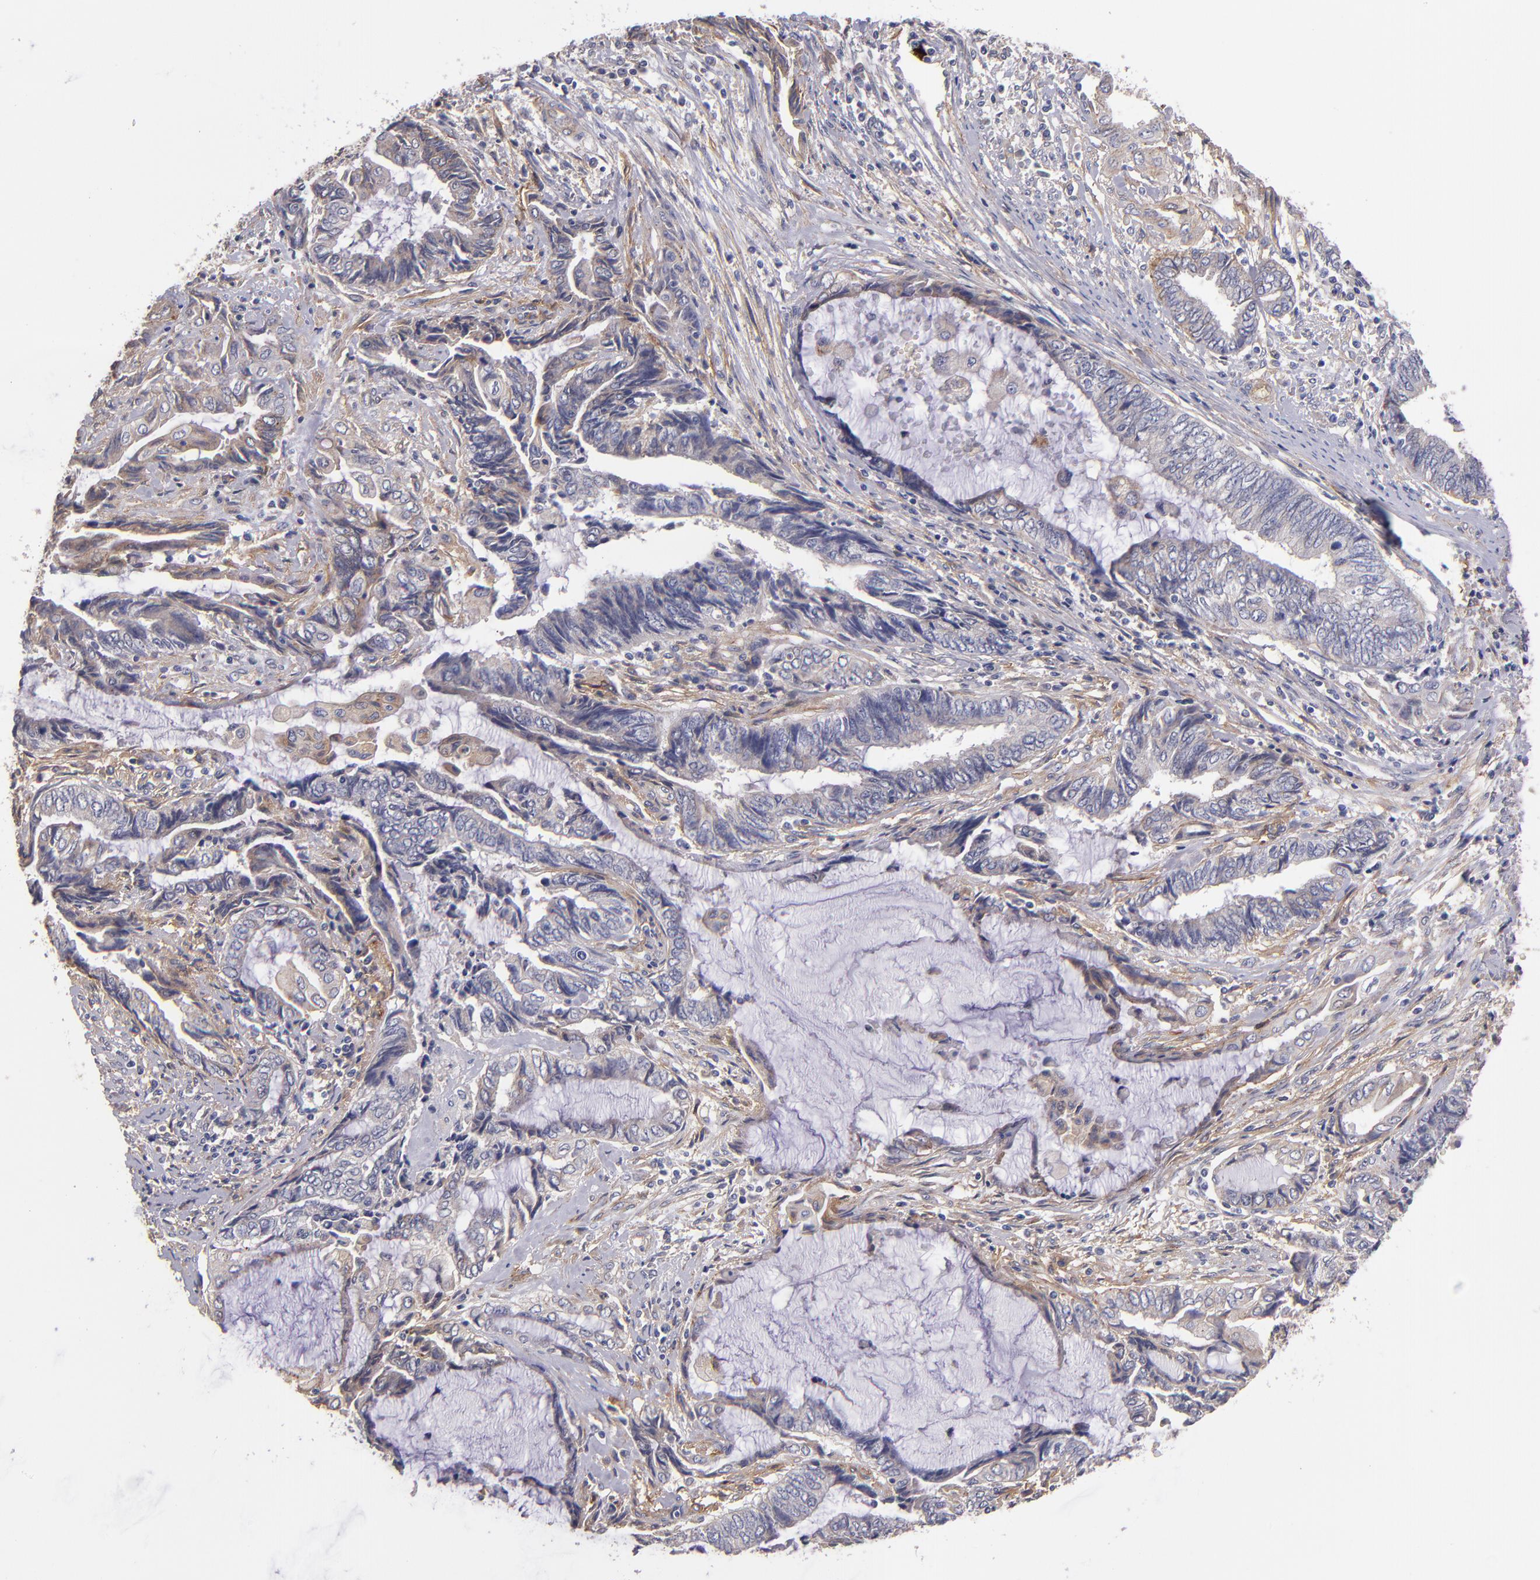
{"staining": {"intensity": "weak", "quantity": "<25%", "location": "cytoplasmic/membranous"}, "tissue": "endometrial cancer", "cell_type": "Tumor cells", "image_type": "cancer", "snomed": [{"axis": "morphology", "description": "Adenocarcinoma, NOS"}, {"axis": "topography", "description": "Uterus"}, {"axis": "topography", "description": "Endometrium"}], "caption": "Tumor cells show no significant expression in endometrial cancer (adenocarcinoma).", "gene": "PLSCR4", "patient": {"sex": "female", "age": 70}}